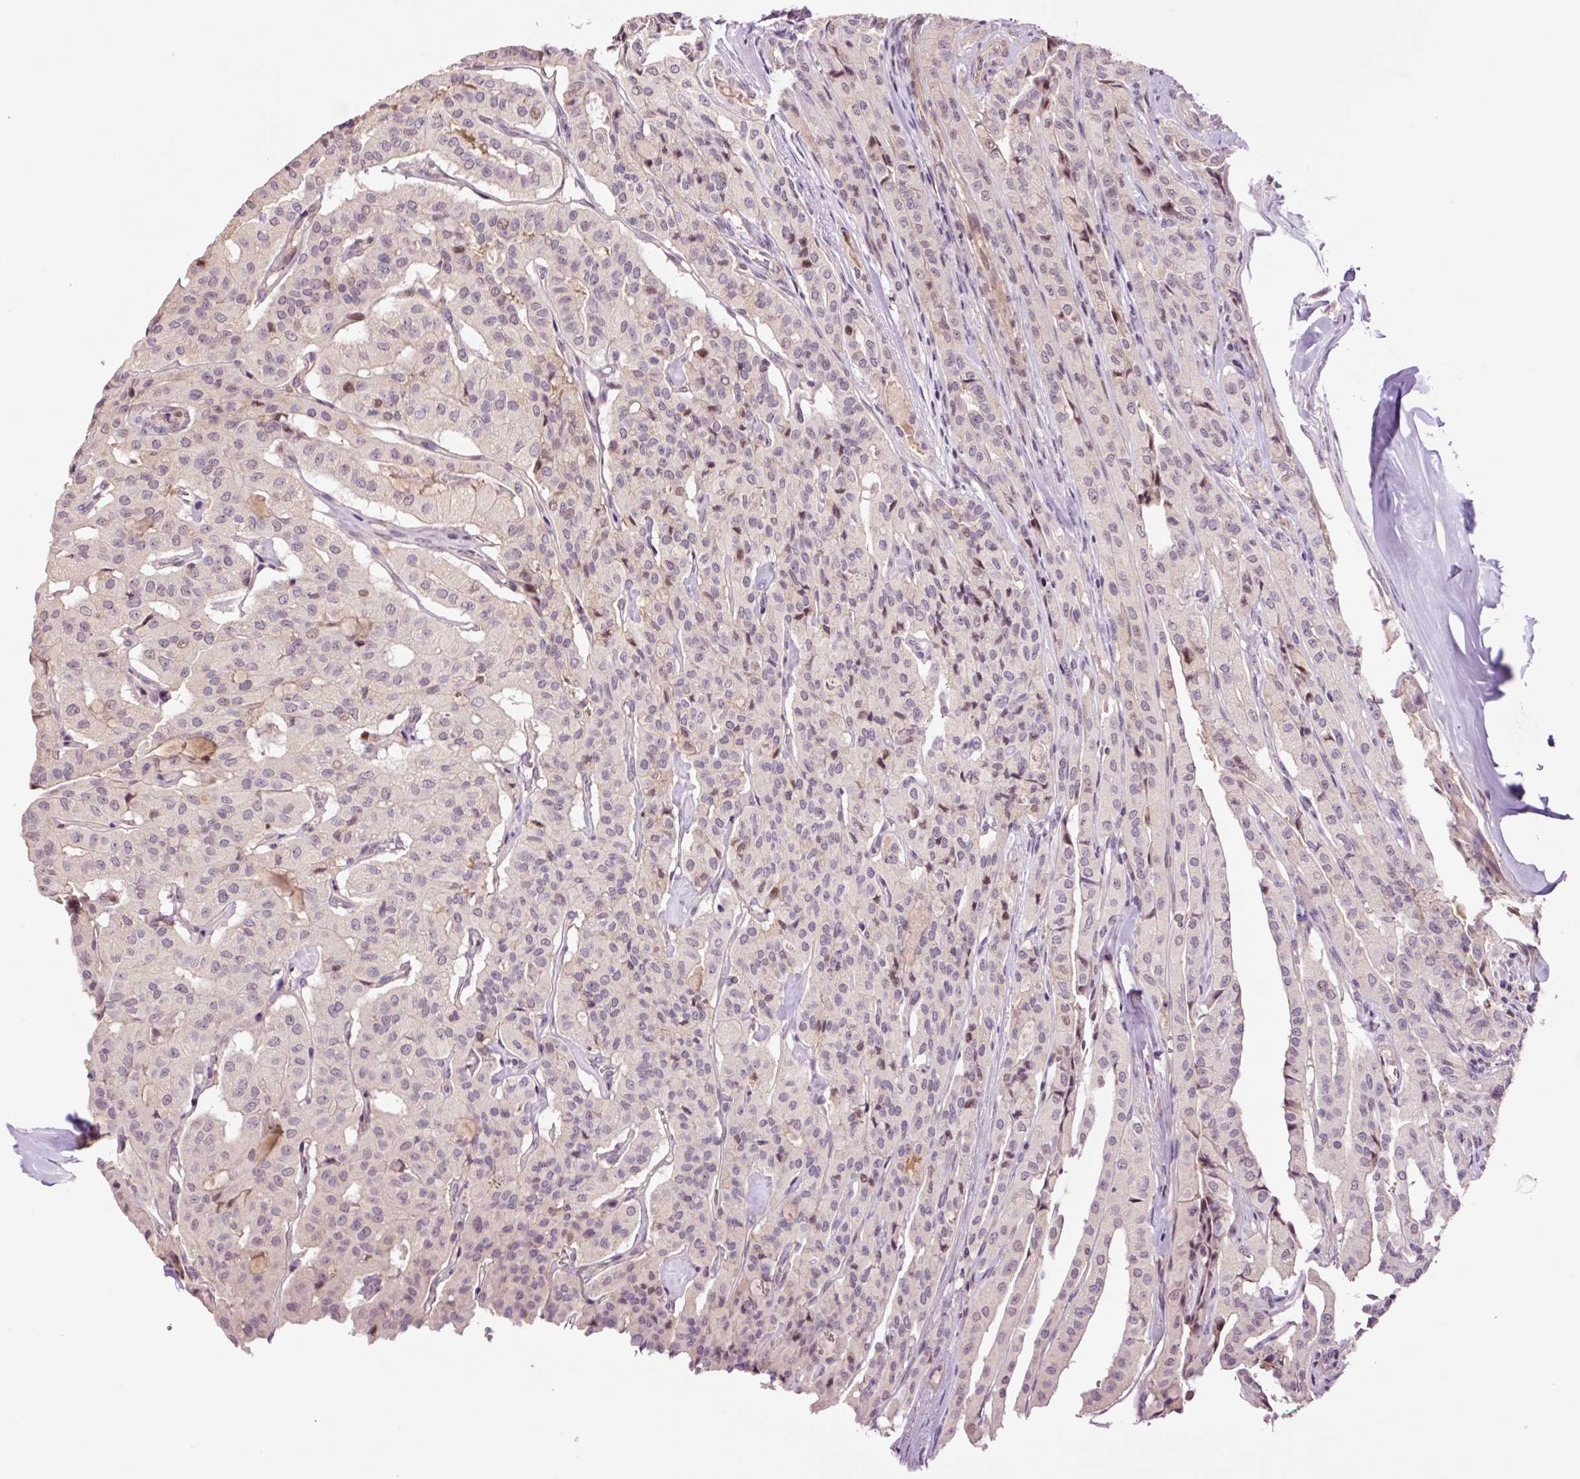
{"staining": {"intensity": "negative", "quantity": "none", "location": "none"}, "tissue": "thyroid cancer", "cell_type": "Tumor cells", "image_type": "cancer", "snomed": [{"axis": "morphology", "description": "Papillary adenocarcinoma, NOS"}, {"axis": "topography", "description": "Thyroid gland"}], "caption": "An image of human thyroid cancer is negative for staining in tumor cells. (Immunohistochemistry, brightfield microscopy, high magnification).", "gene": "DPPA4", "patient": {"sex": "female", "age": 59}}